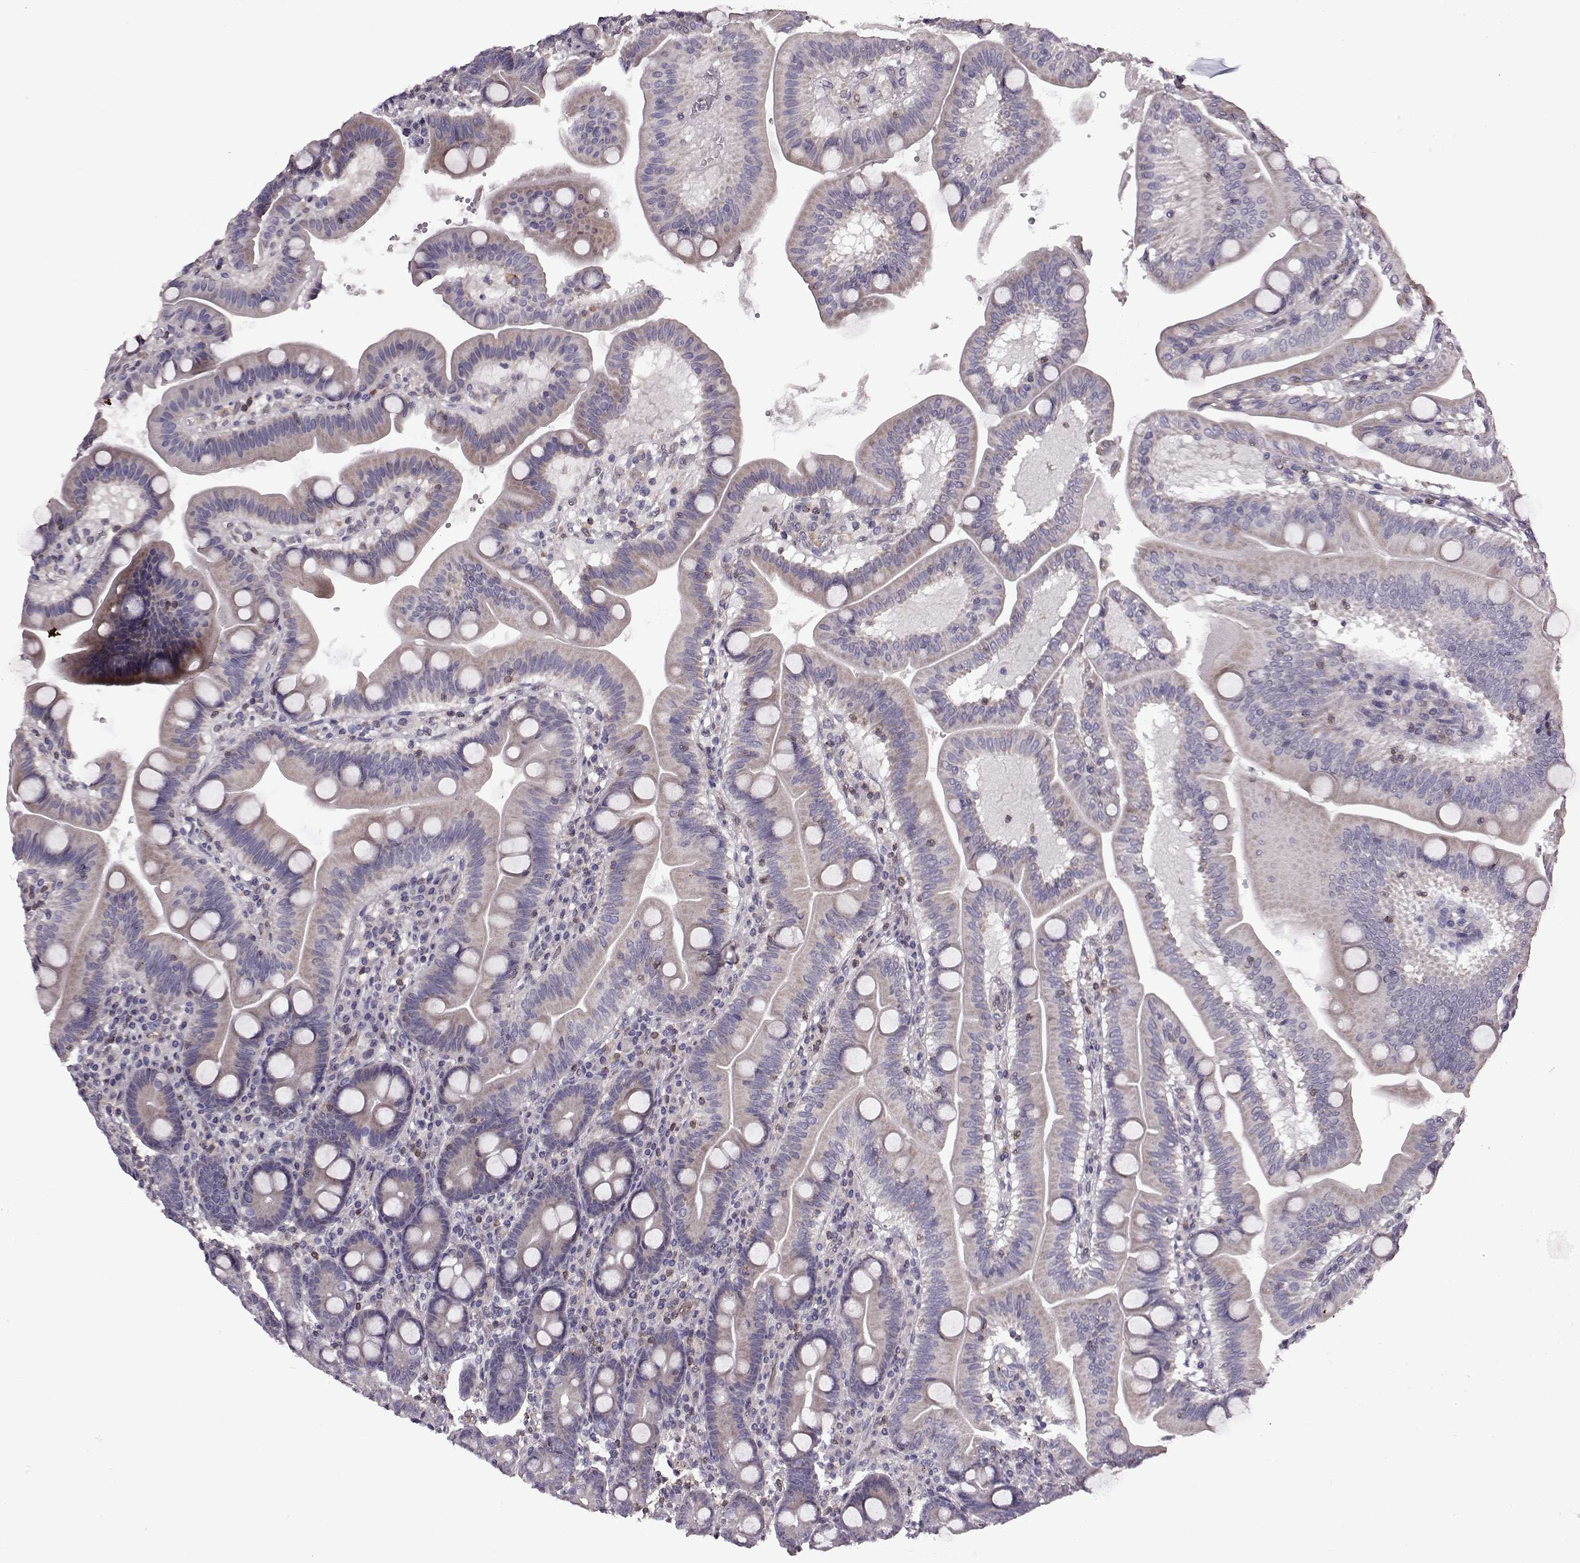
{"staining": {"intensity": "negative", "quantity": "none", "location": "none"}, "tissue": "duodenum", "cell_type": "Glandular cells", "image_type": "normal", "snomed": [{"axis": "morphology", "description": "Normal tissue, NOS"}, {"axis": "topography", "description": "Duodenum"}], "caption": "Glandular cells show no significant protein expression in normal duodenum. The staining is performed using DAB brown chromogen with nuclei counter-stained in using hematoxylin.", "gene": "CDC42SE1", "patient": {"sex": "male", "age": 59}}